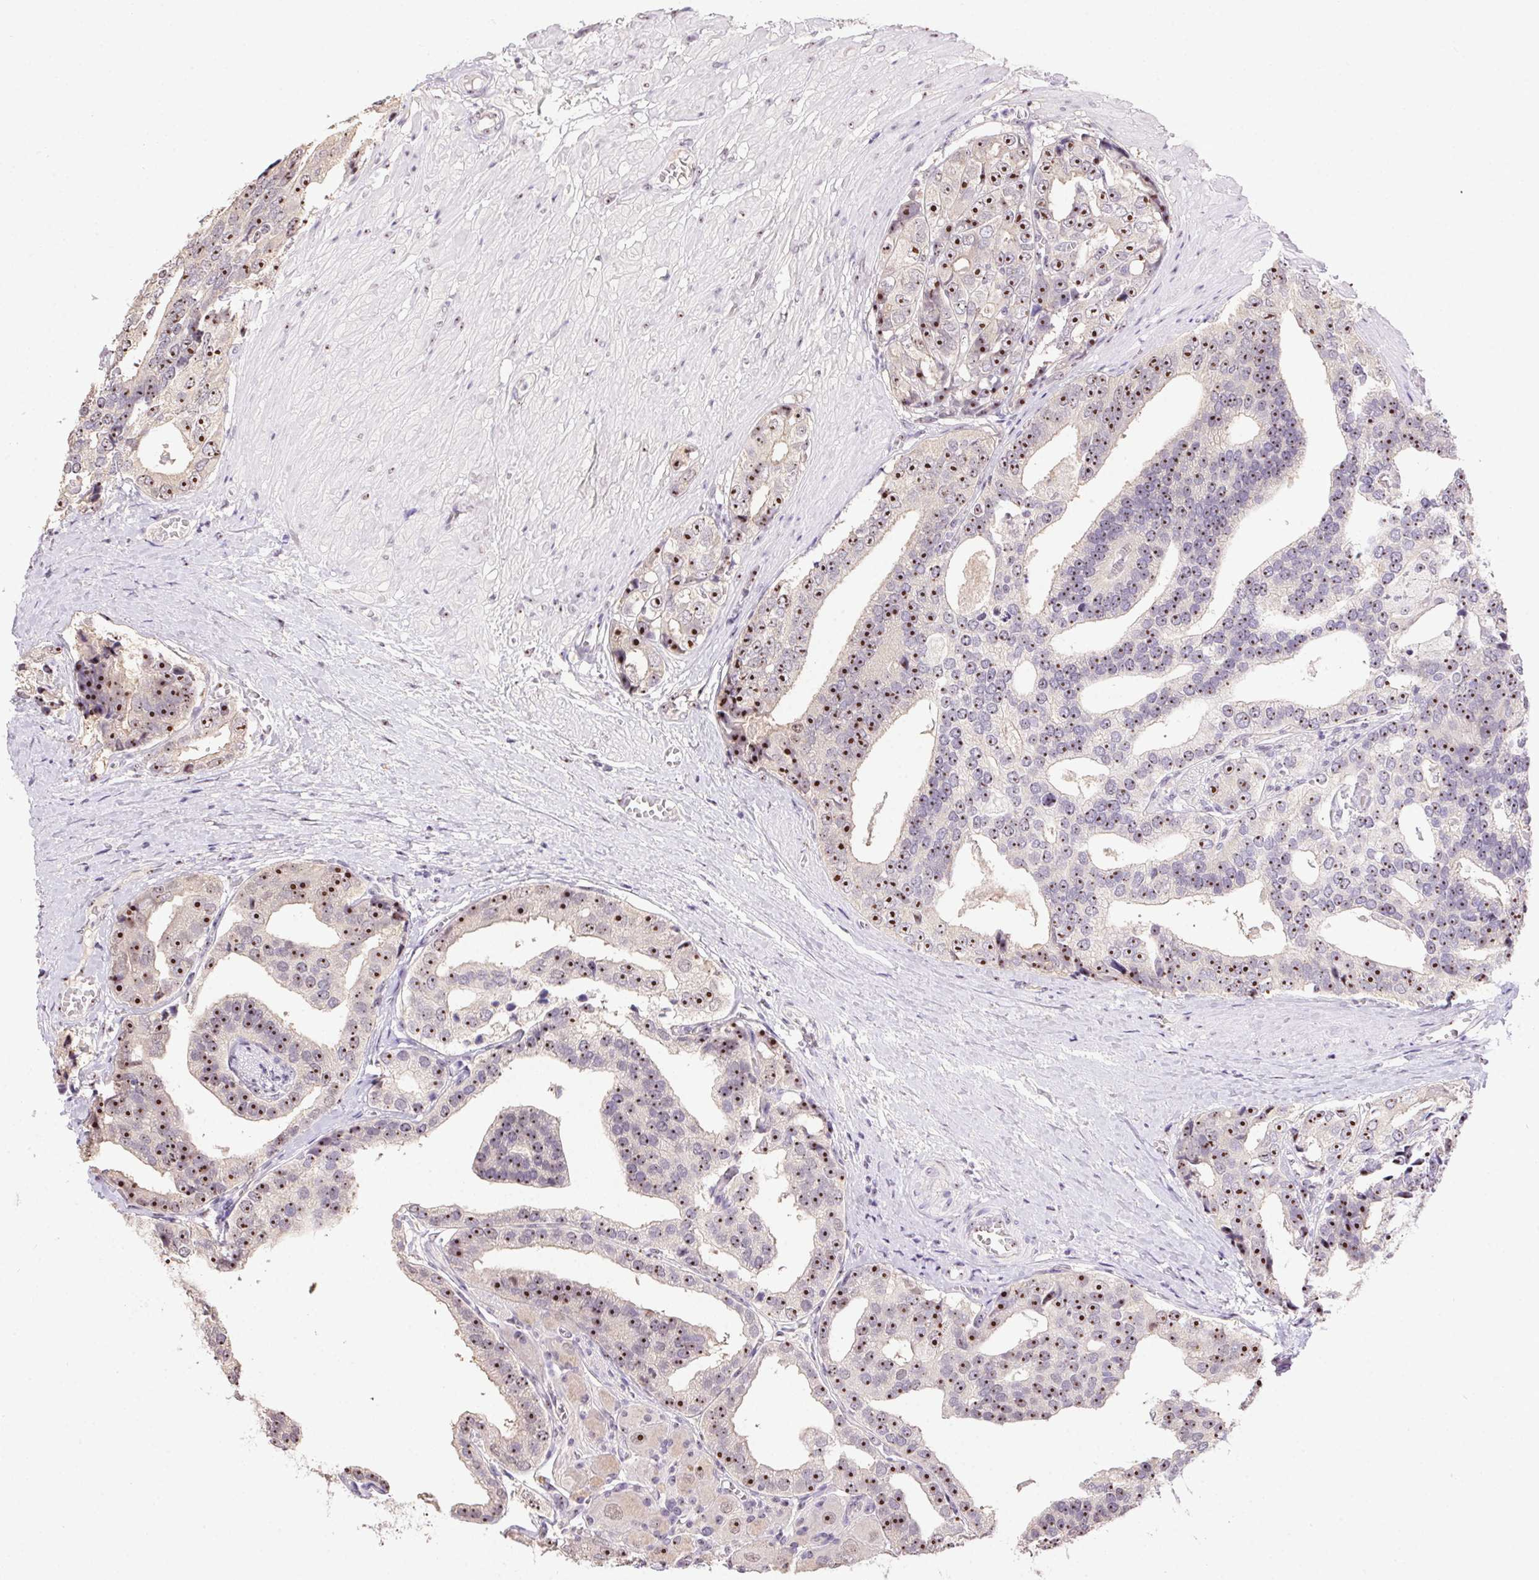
{"staining": {"intensity": "moderate", "quantity": ">75%", "location": "nuclear"}, "tissue": "prostate cancer", "cell_type": "Tumor cells", "image_type": "cancer", "snomed": [{"axis": "morphology", "description": "Adenocarcinoma, High grade"}, {"axis": "topography", "description": "Prostate"}], "caption": "IHC micrograph of neoplastic tissue: human prostate cancer (high-grade adenocarcinoma) stained using IHC demonstrates medium levels of moderate protein expression localized specifically in the nuclear of tumor cells, appearing as a nuclear brown color.", "gene": "BATF2", "patient": {"sex": "male", "age": 71}}